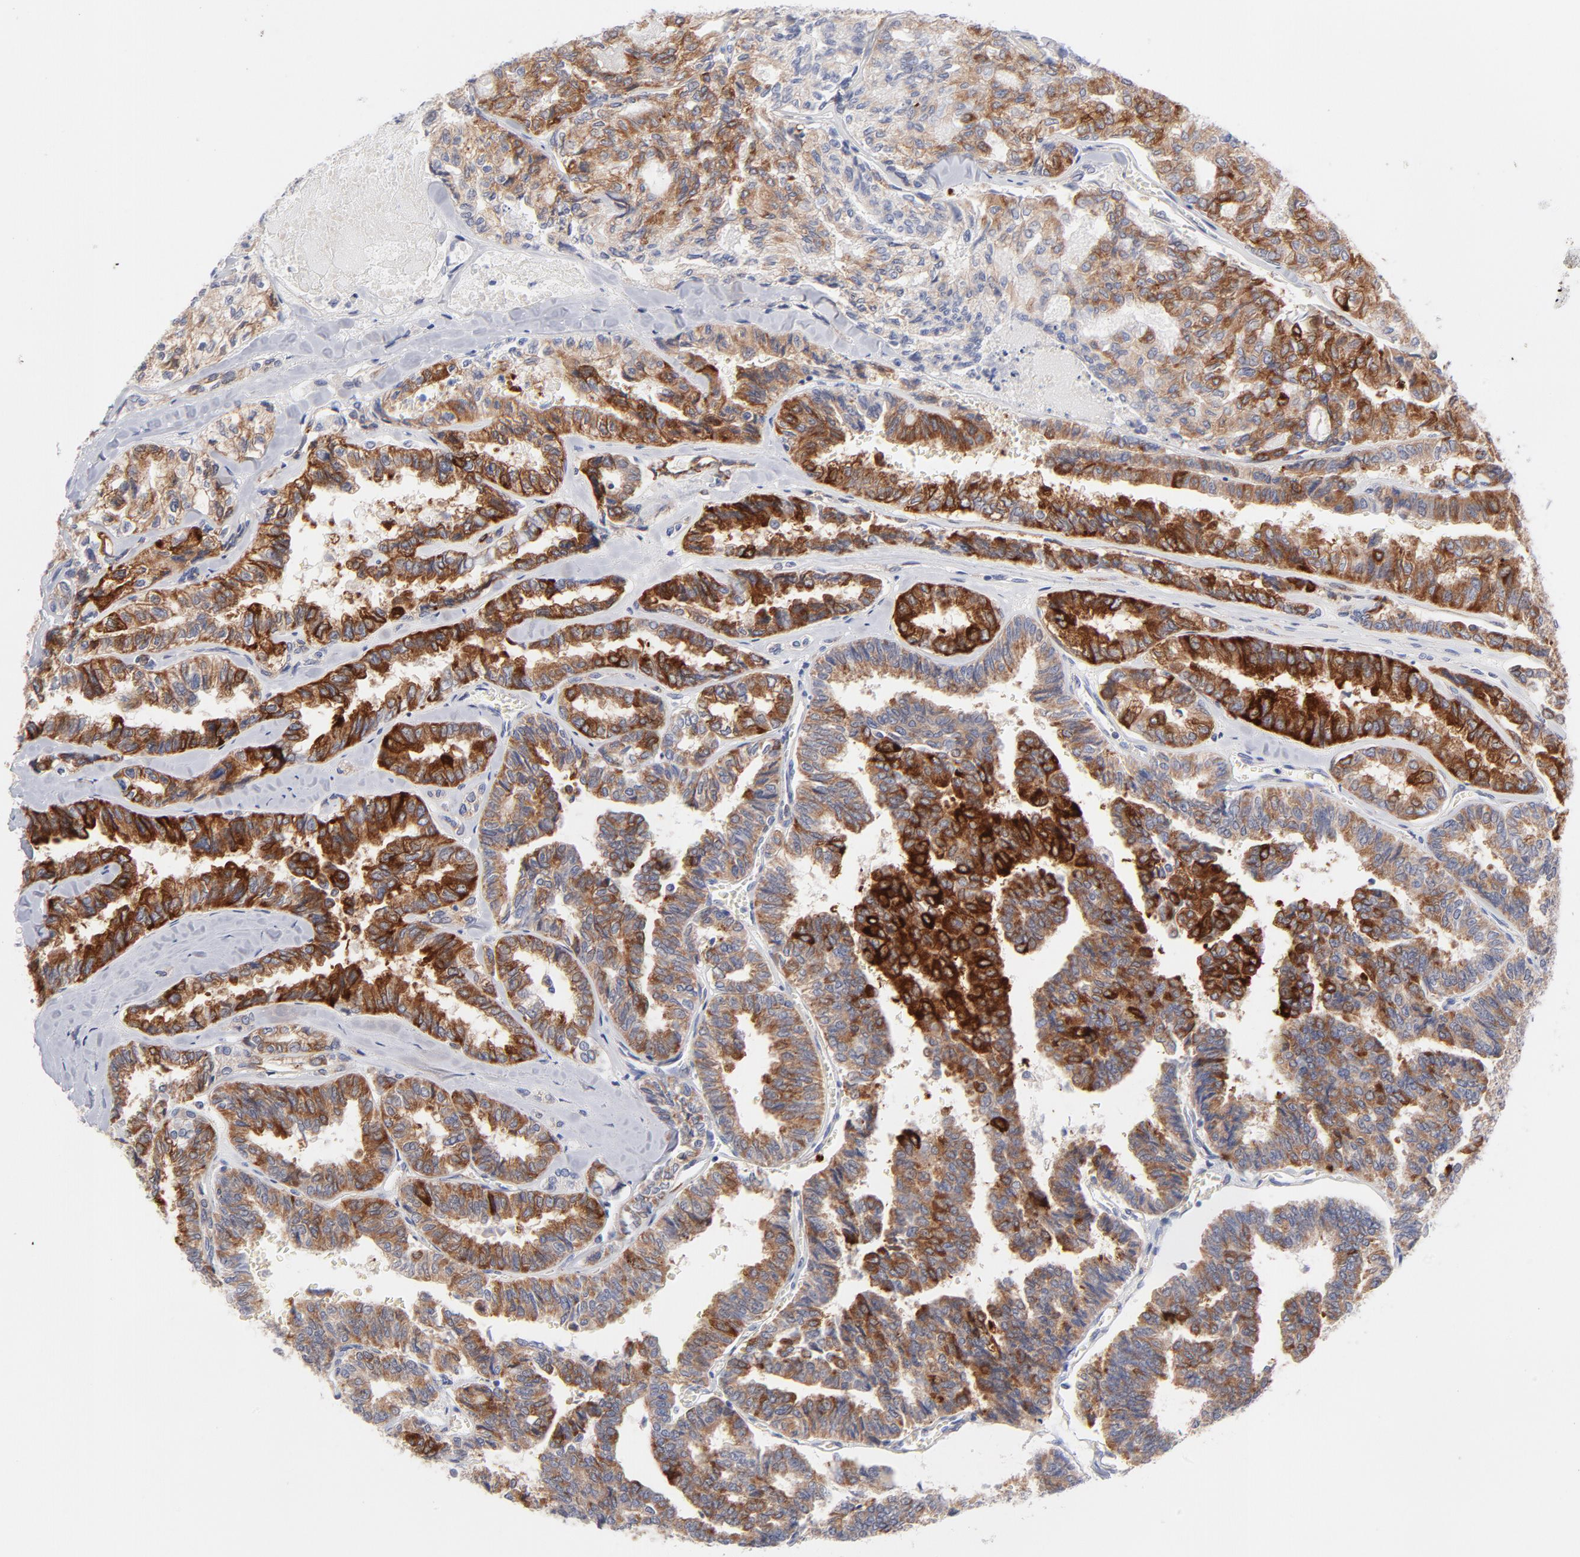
{"staining": {"intensity": "strong", "quantity": ">75%", "location": "cytoplasmic/membranous"}, "tissue": "thyroid cancer", "cell_type": "Tumor cells", "image_type": "cancer", "snomed": [{"axis": "morphology", "description": "Papillary adenocarcinoma, NOS"}, {"axis": "topography", "description": "Thyroid gland"}], "caption": "Thyroid cancer (papillary adenocarcinoma) was stained to show a protein in brown. There is high levels of strong cytoplasmic/membranous expression in approximately >75% of tumor cells. (IHC, brightfield microscopy, high magnification).", "gene": "MID1", "patient": {"sex": "female", "age": 35}}